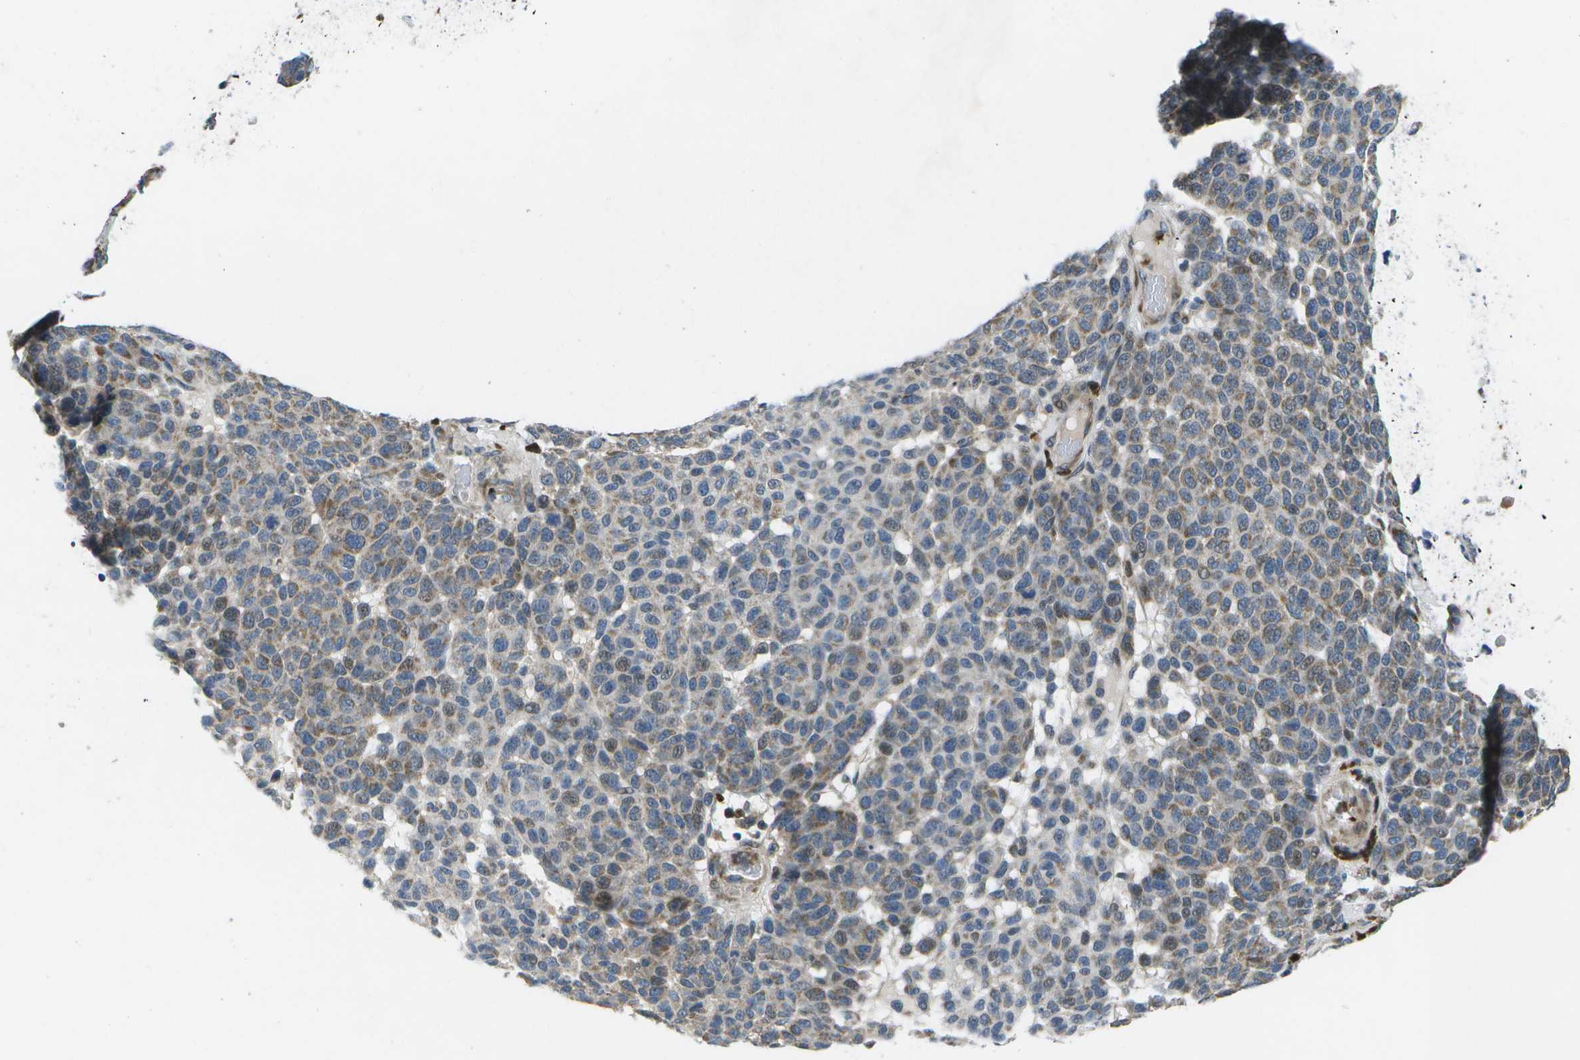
{"staining": {"intensity": "weak", "quantity": "25%-75%", "location": "cytoplasmic/membranous"}, "tissue": "melanoma", "cell_type": "Tumor cells", "image_type": "cancer", "snomed": [{"axis": "morphology", "description": "Malignant melanoma, NOS"}, {"axis": "topography", "description": "Skin"}], "caption": "Immunohistochemistry image of neoplastic tissue: human melanoma stained using immunohistochemistry exhibits low levels of weak protein expression localized specifically in the cytoplasmic/membranous of tumor cells, appearing as a cytoplasmic/membranous brown color.", "gene": "GALNT15", "patient": {"sex": "male", "age": 59}}